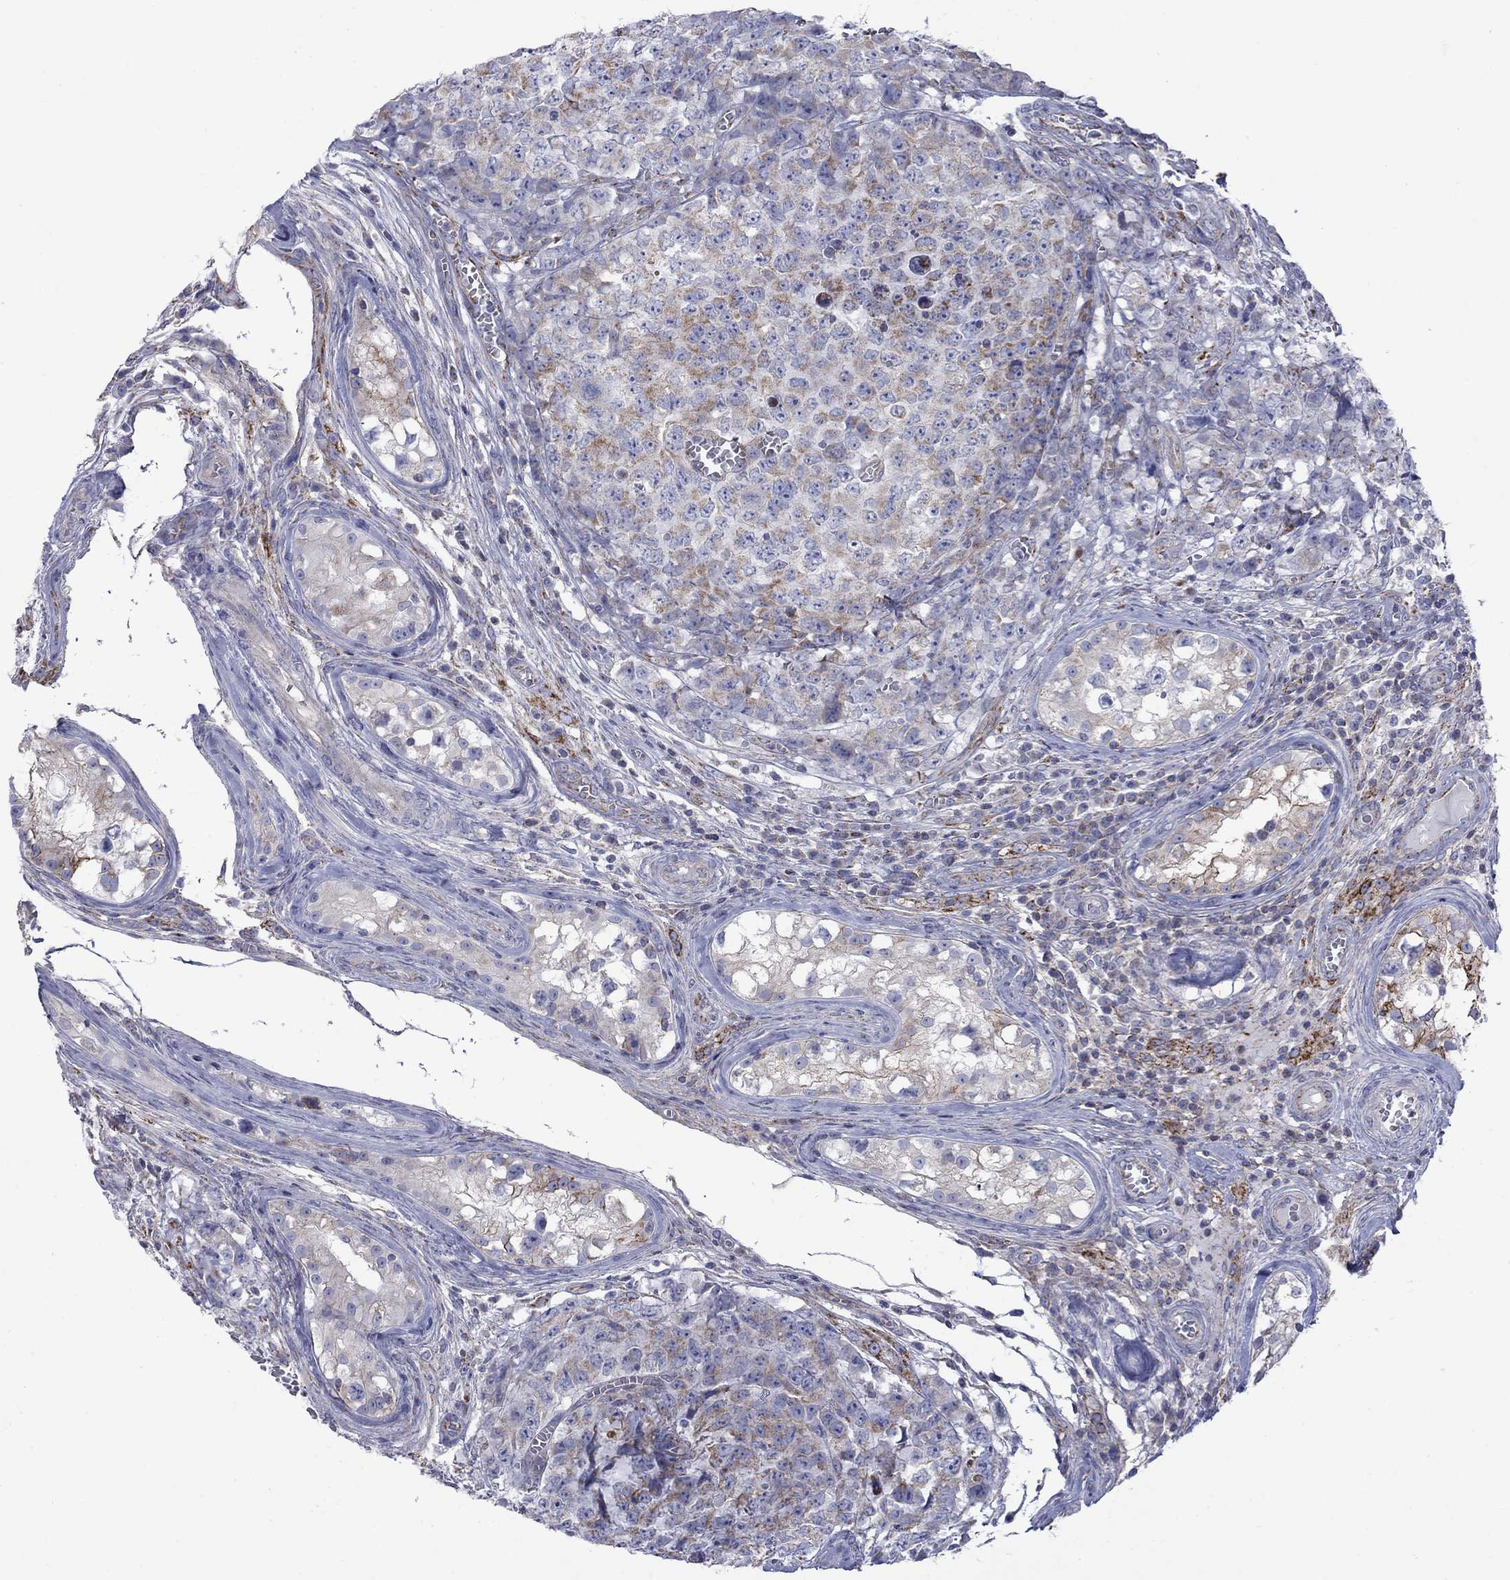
{"staining": {"intensity": "moderate", "quantity": "<25%", "location": "cytoplasmic/membranous"}, "tissue": "testis cancer", "cell_type": "Tumor cells", "image_type": "cancer", "snomed": [{"axis": "morphology", "description": "Carcinoma, Embryonal, NOS"}, {"axis": "topography", "description": "Testis"}], "caption": "A low amount of moderate cytoplasmic/membranous positivity is present in approximately <25% of tumor cells in testis cancer tissue. Nuclei are stained in blue.", "gene": "CISD1", "patient": {"sex": "male", "age": 23}}